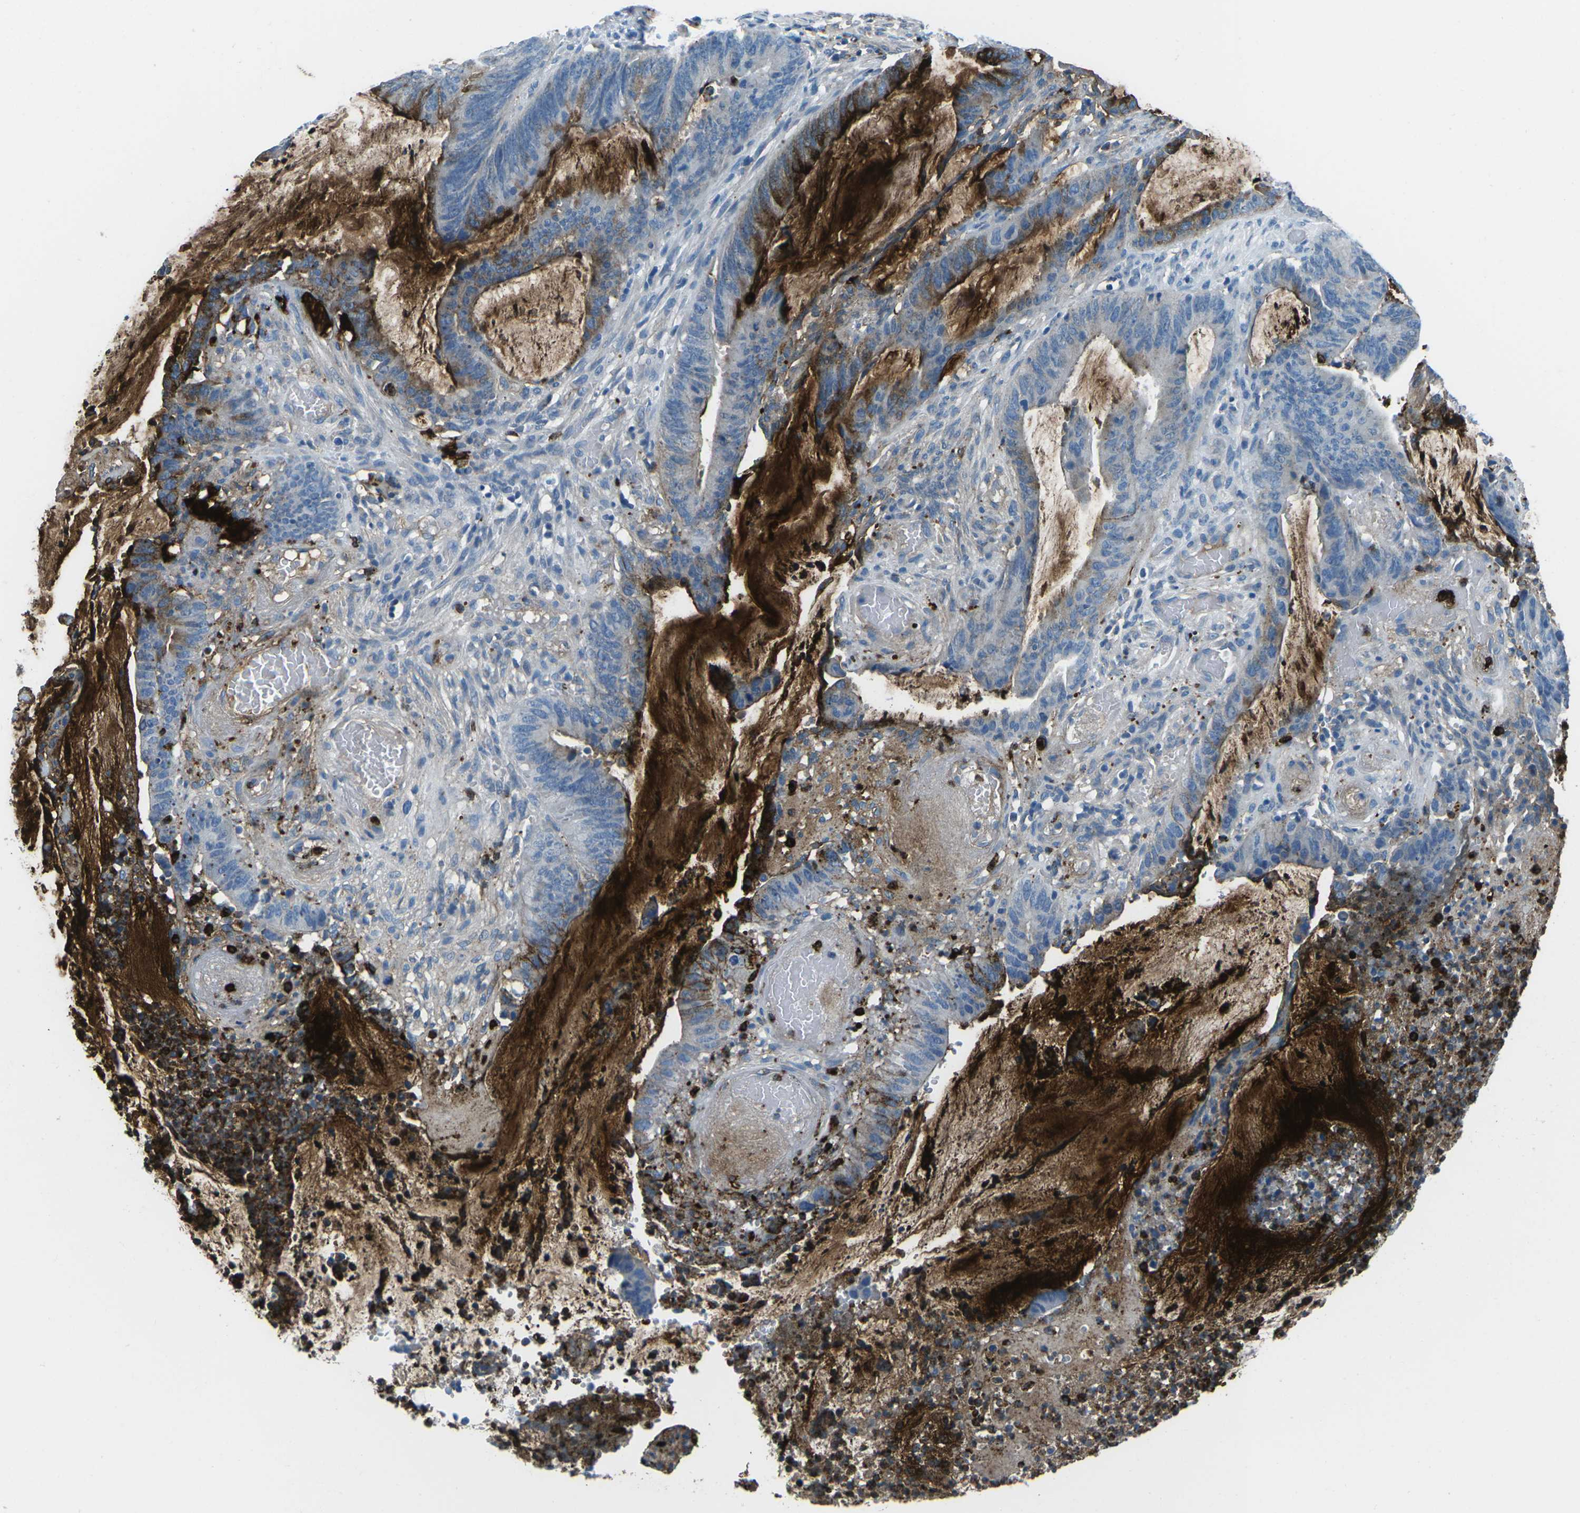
{"staining": {"intensity": "negative", "quantity": "none", "location": "none"}, "tissue": "colorectal cancer", "cell_type": "Tumor cells", "image_type": "cancer", "snomed": [{"axis": "morphology", "description": "Adenocarcinoma, NOS"}, {"axis": "topography", "description": "Rectum"}], "caption": "The photomicrograph displays no staining of tumor cells in colorectal cancer (adenocarcinoma).", "gene": "FCN1", "patient": {"sex": "female", "age": 66}}